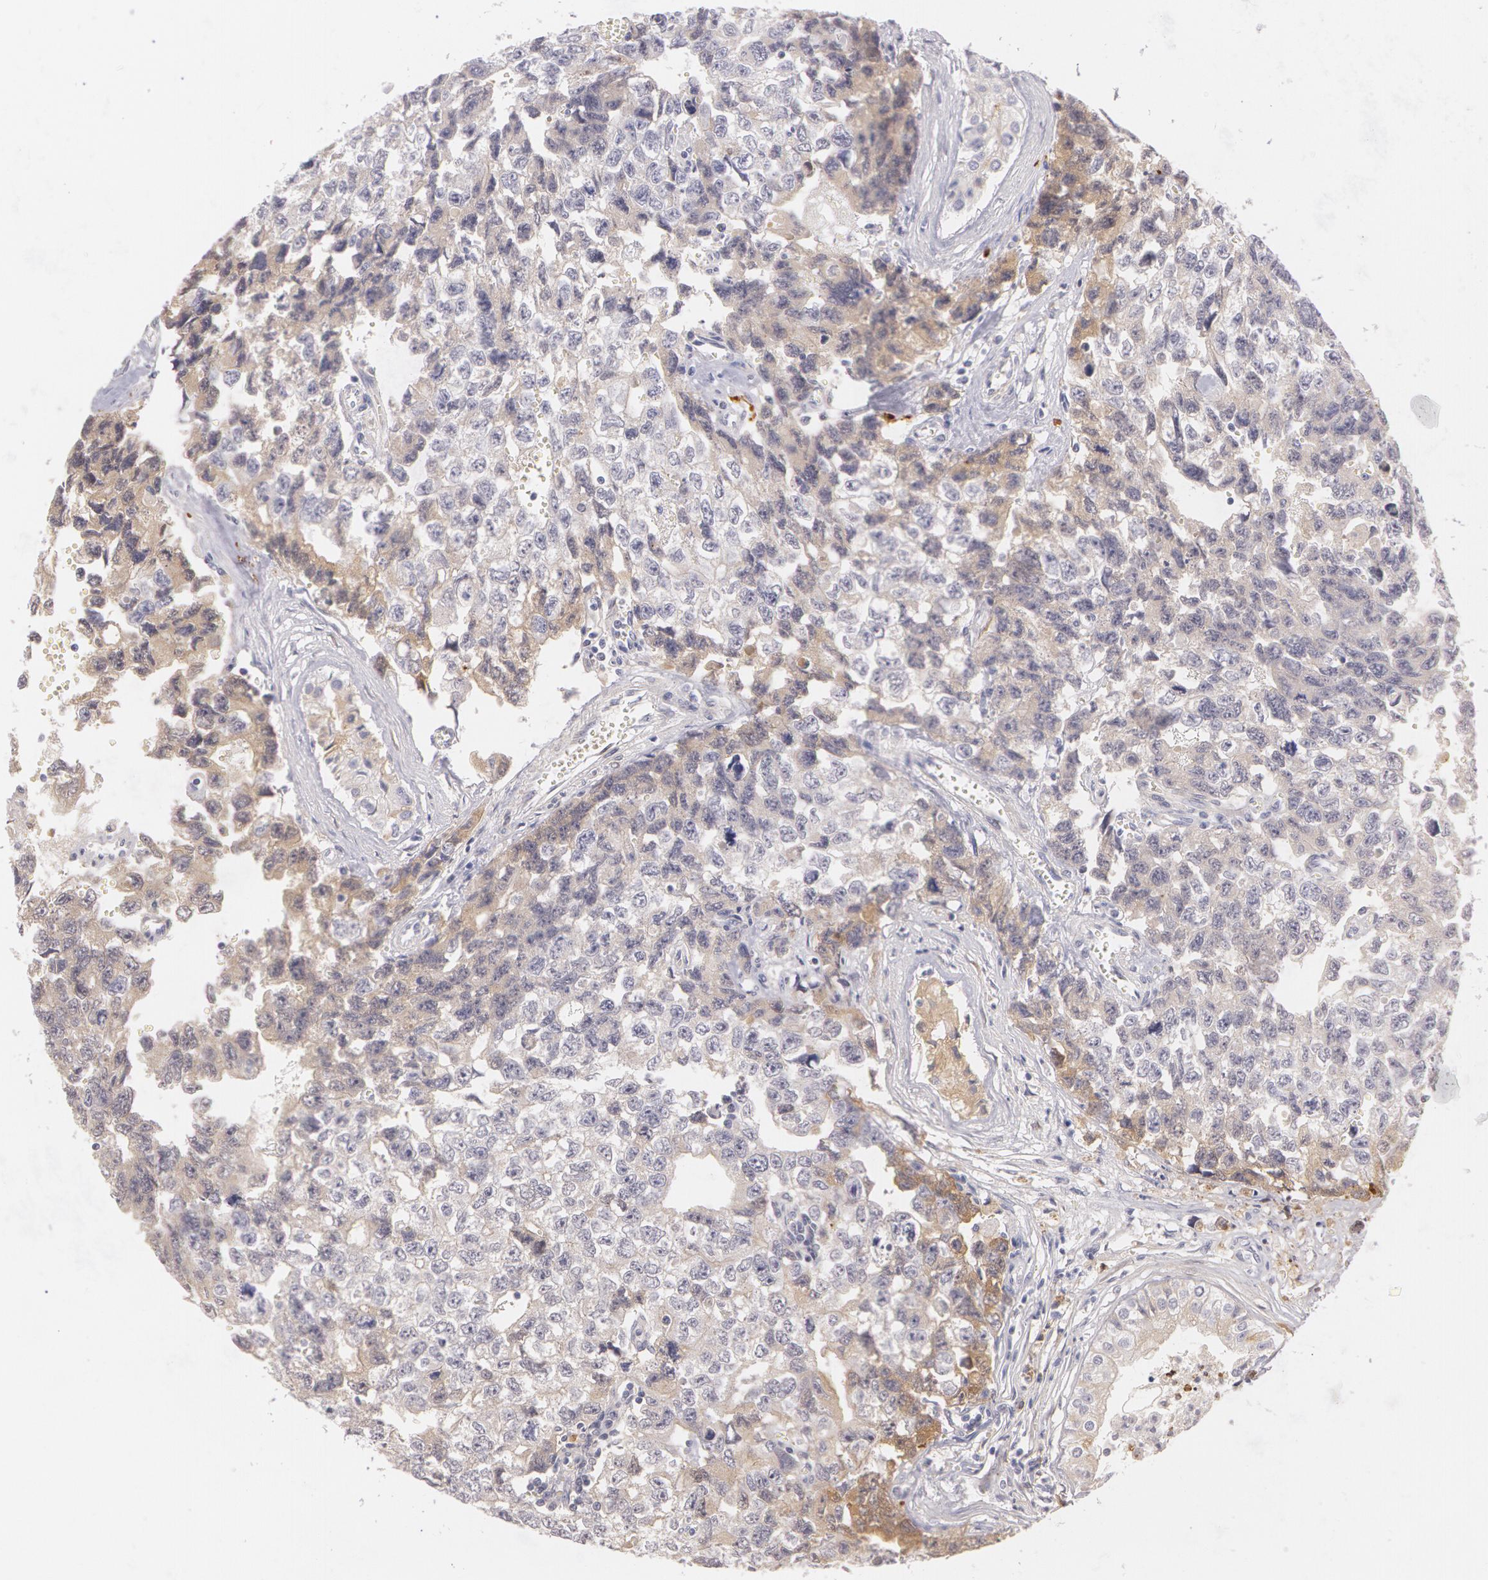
{"staining": {"intensity": "weak", "quantity": "25%-75%", "location": "cytoplasmic/membranous"}, "tissue": "testis cancer", "cell_type": "Tumor cells", "image_type": "cancer", "snomed": [{"axis": "morphology", "description": "Carcinoma, Embryonal, NOS"}, {"axis": "topography", "description": "Testis"}], "caption": "Human embryonal carcinoma (testis) stained with a protein marker exhibits weak staining in tumor cells.", "gene": "LBP", "patient": {"sex": "male", "age": 31}}